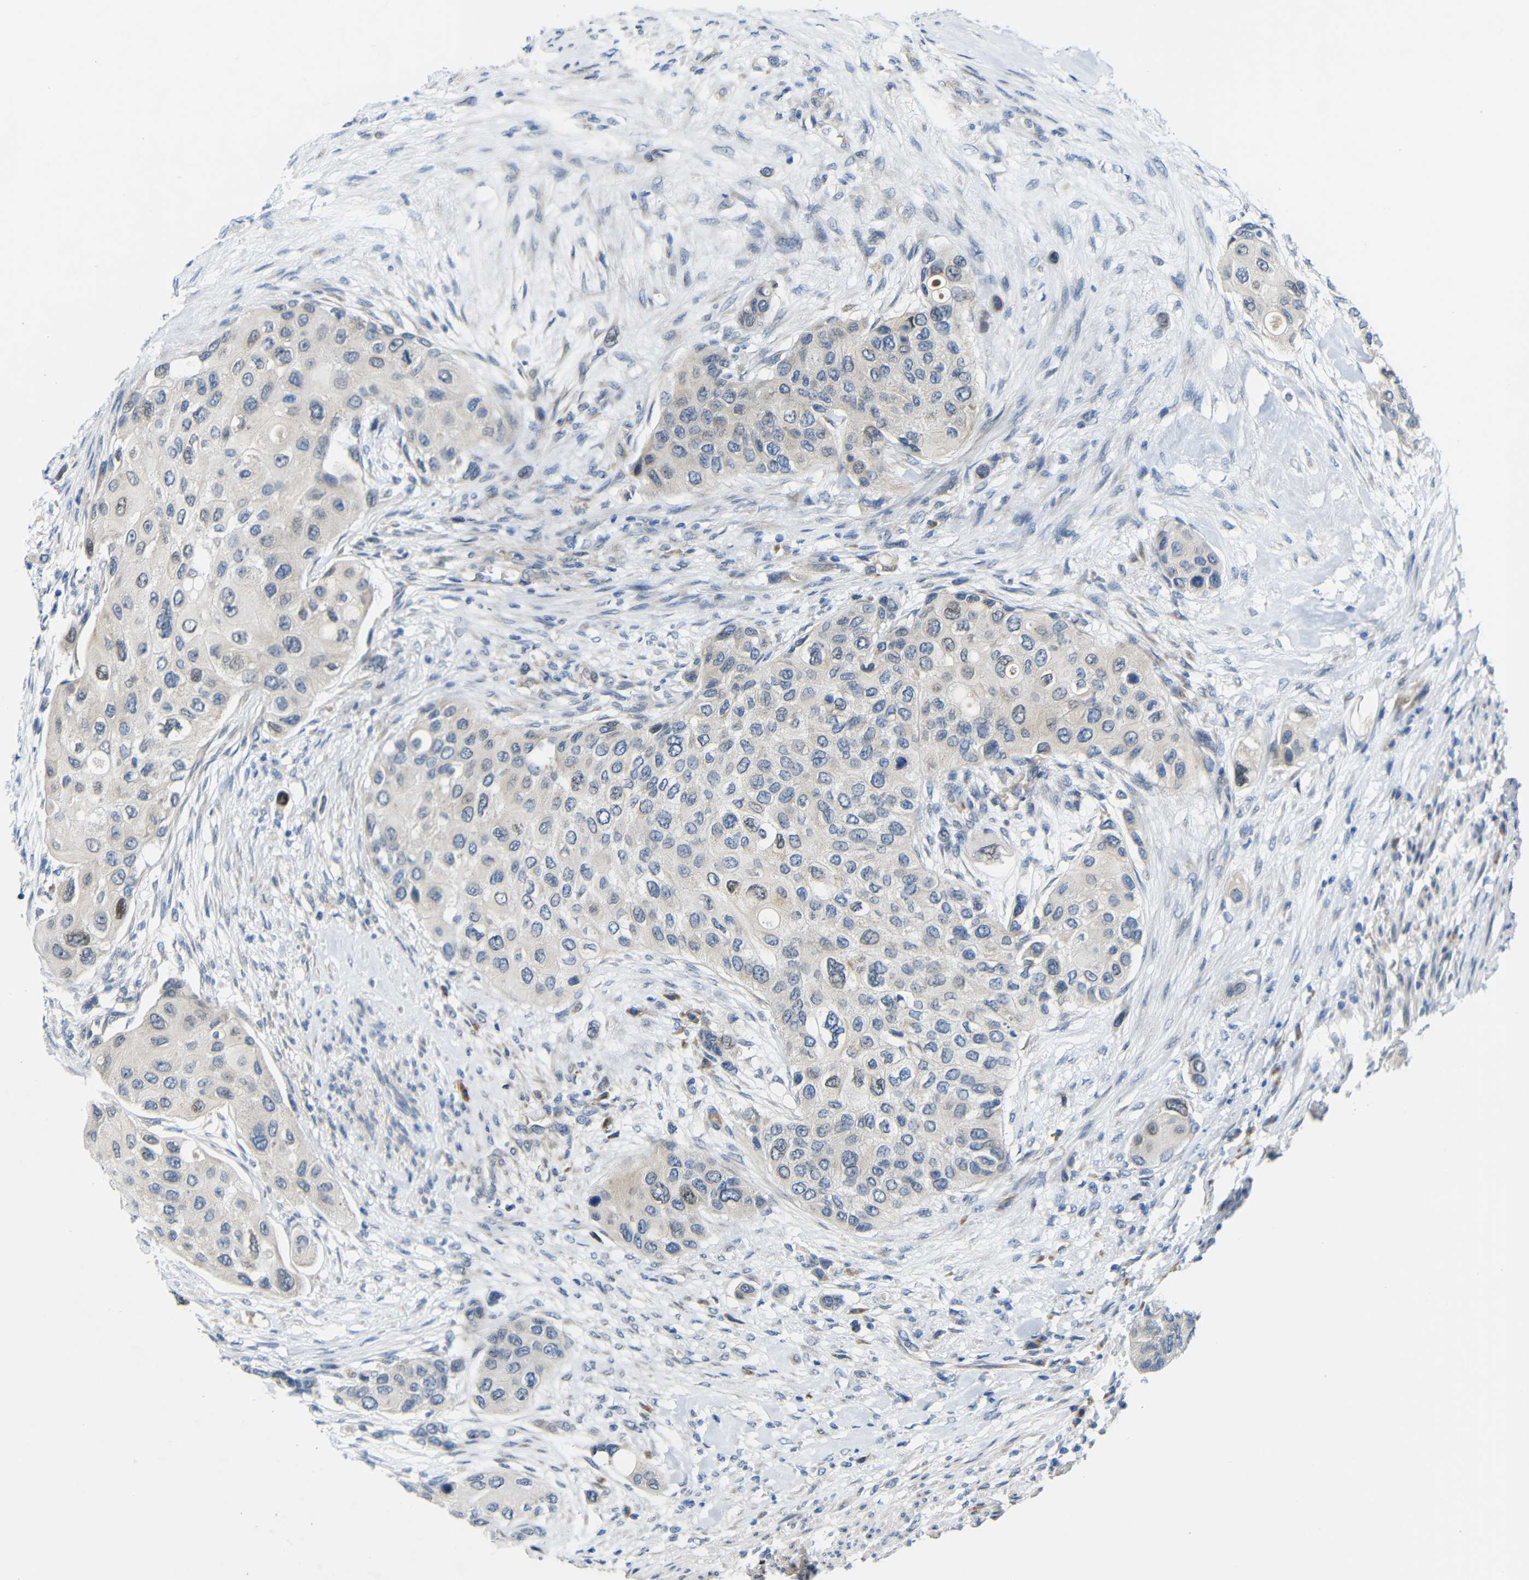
{"staining": {"intensity": "negative", "quantity": "none", "location": "none"}, "tissue": "urothelial cancer", "cell_type": "Tumor cells", "image_type": "cancer", "snomed": [{"axis": "morphology", "description": "Urothelial carcinoma, High grade"}, {"axis": "topography", "description": "Urinary bladder"}], "caption": "Human urothelial cancer stained for a protein using immunohistochemistry (IHC) reveals no expression in tumor cells.", "gene": "TMEM25", "patient": {"sex": "female", "age": 56}}